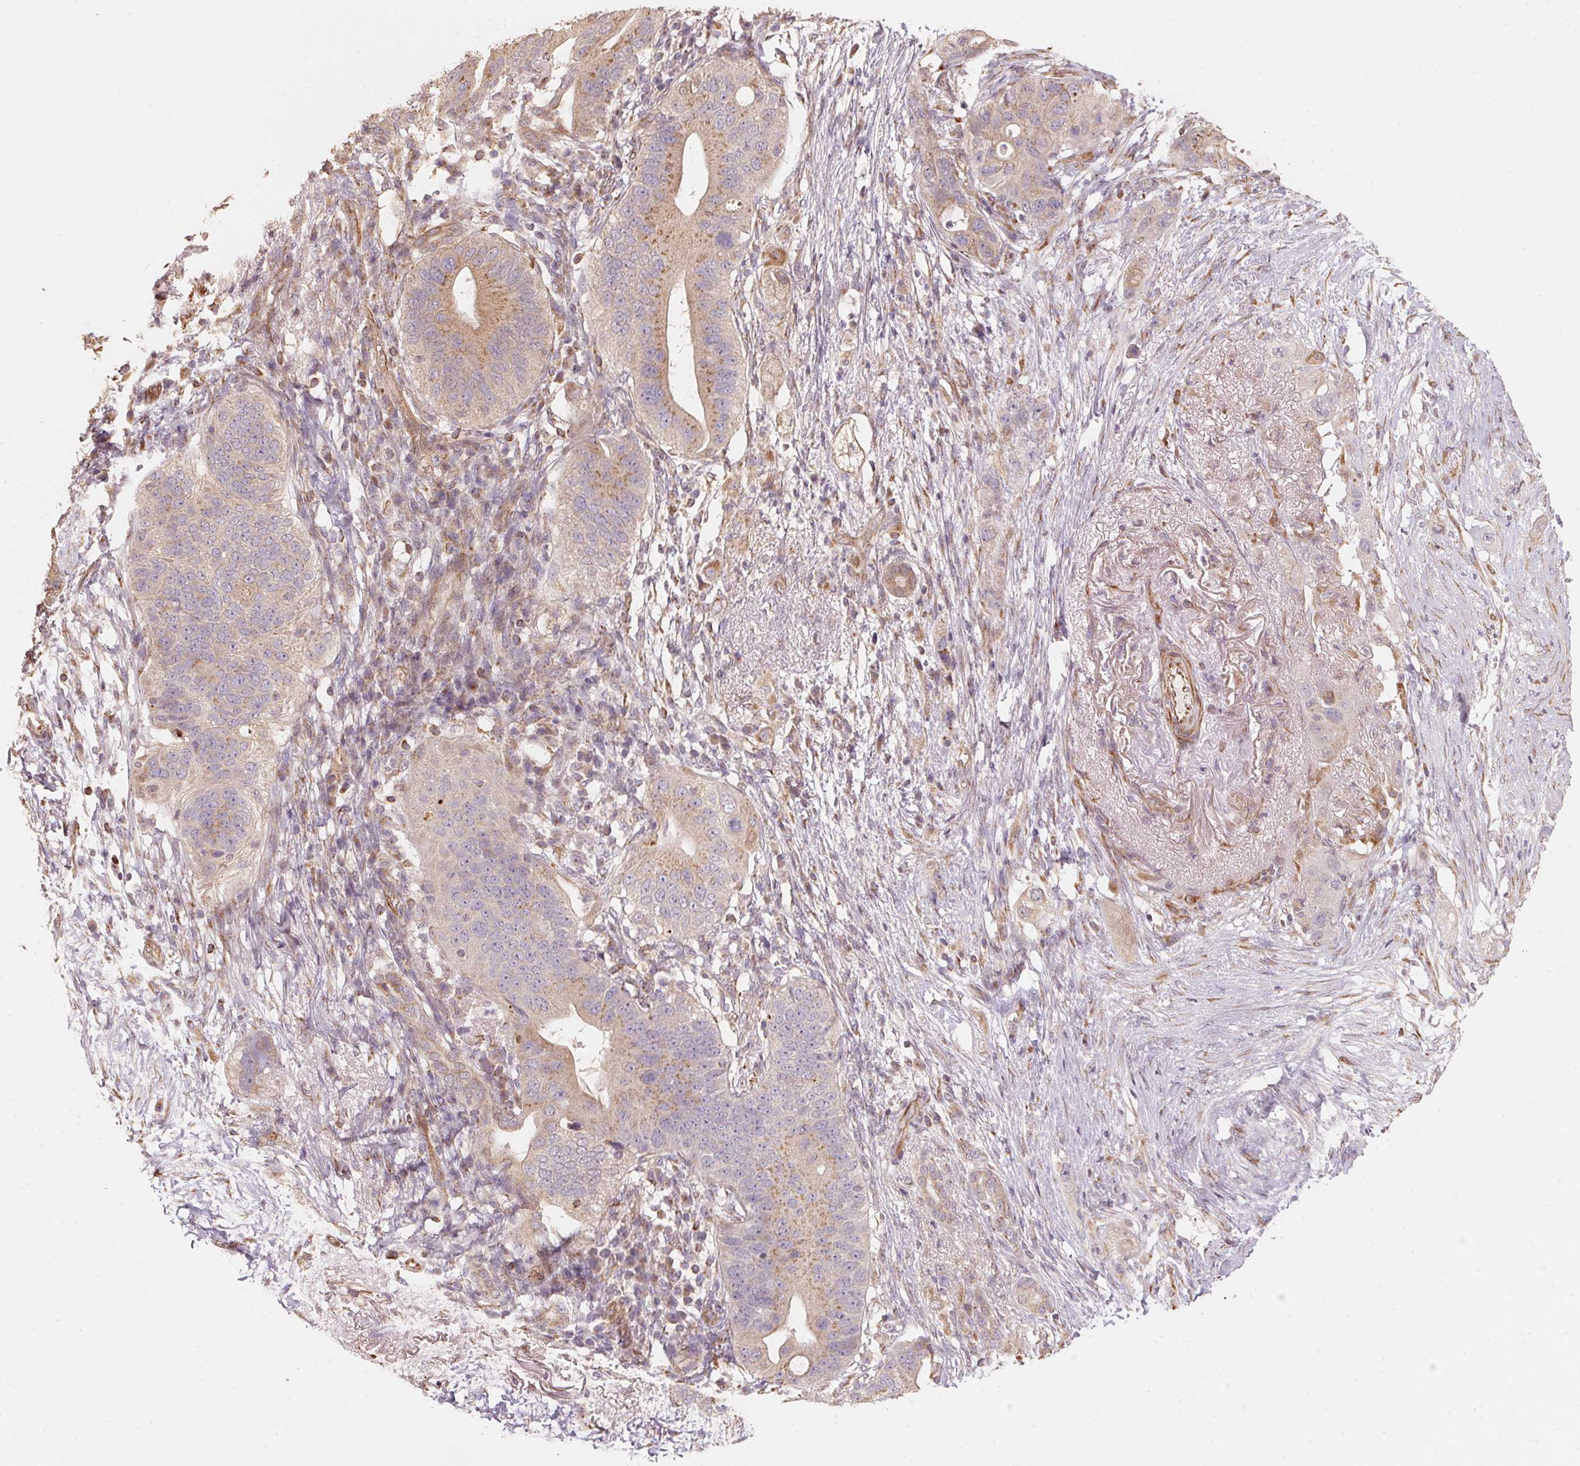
{"staining": {"intensity": "weak", "quantity": "25%-75%", "location": "cytoplasmic/membranous"}, "tissue": "pancreatic cancer", "cell_type": "Tumor cells", "image_type": "cancer", "snomed": [{"axis": "morphology", "description": "Adenocarcinoma, NOS"}, {"axis": "topography", "description": "Pancreas"}], "caption": "The image shows immunohistochemical staining of pancreatic adenocarcinoma. There is weak cytoplasmic/membranous positivity is appreciated in about 25%-75% of tumor cells. (DAB IHC, brown staining for protein, blue staining for nuclei).", "gene": "TSPAN12", "patient": {"sex": "female", "age": 72}}